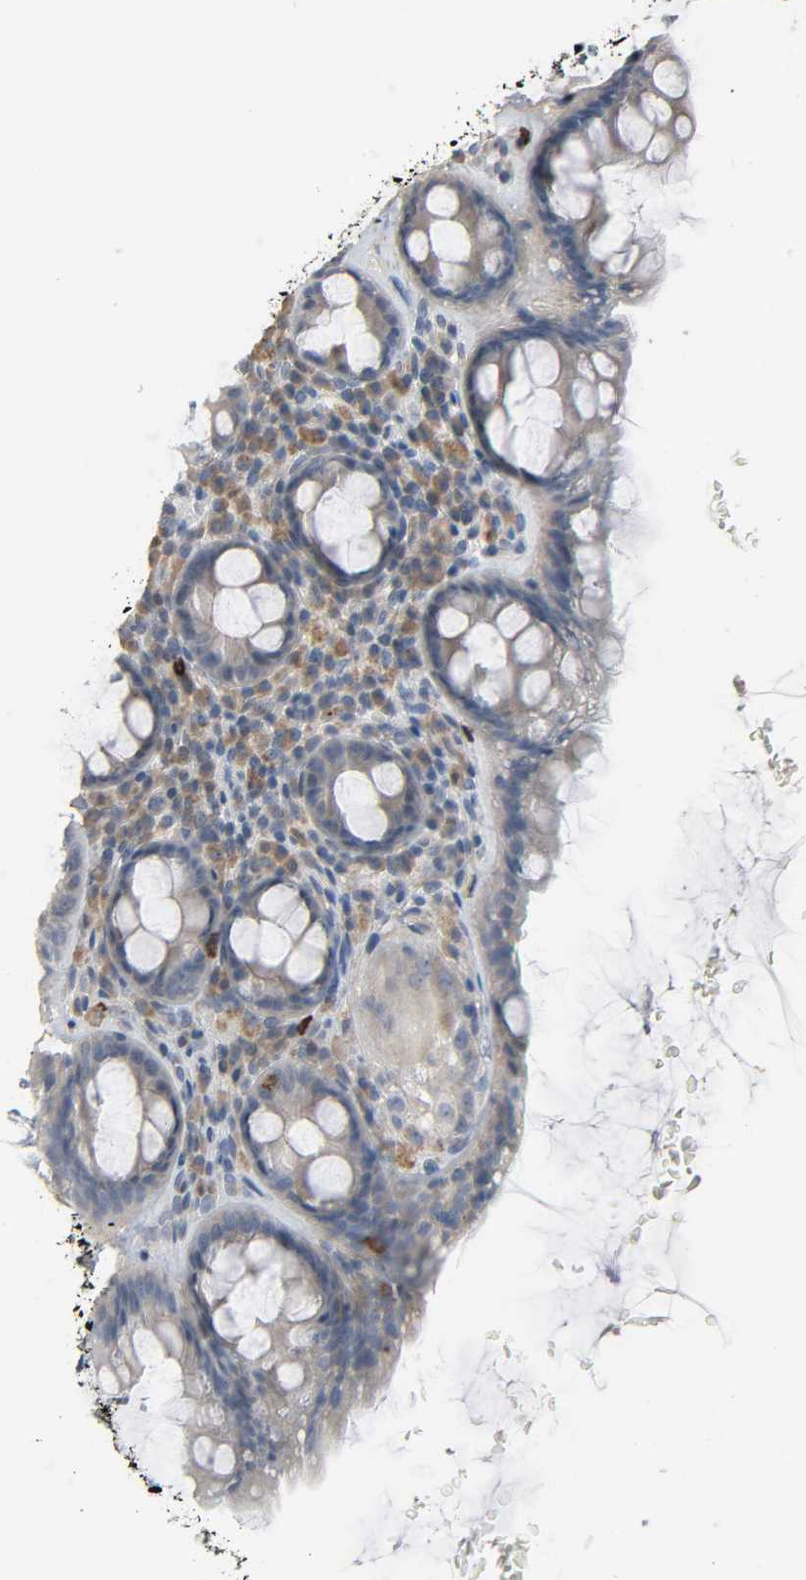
{"staining": {"intensity": "weak", "quantity": "25%-75%", "location": "cytoplasmic/membranous"}, "tissue": "rectum", "cell_type": "Glandular cells", "image_type": "normal", "snomed": [{"axis": "morphology", "description": "Normal tissue, NOS"}, {"axis": "topography", "description": "Rectum"}], "caption": "Immunohistochemical staining of normal rectum demonstrates weak cytoplasmic/membranous protein expression in about 25%-75% of glandular cells.", "gene": "LIMCH1", "patient": {"sex": "male", "age": 92}}